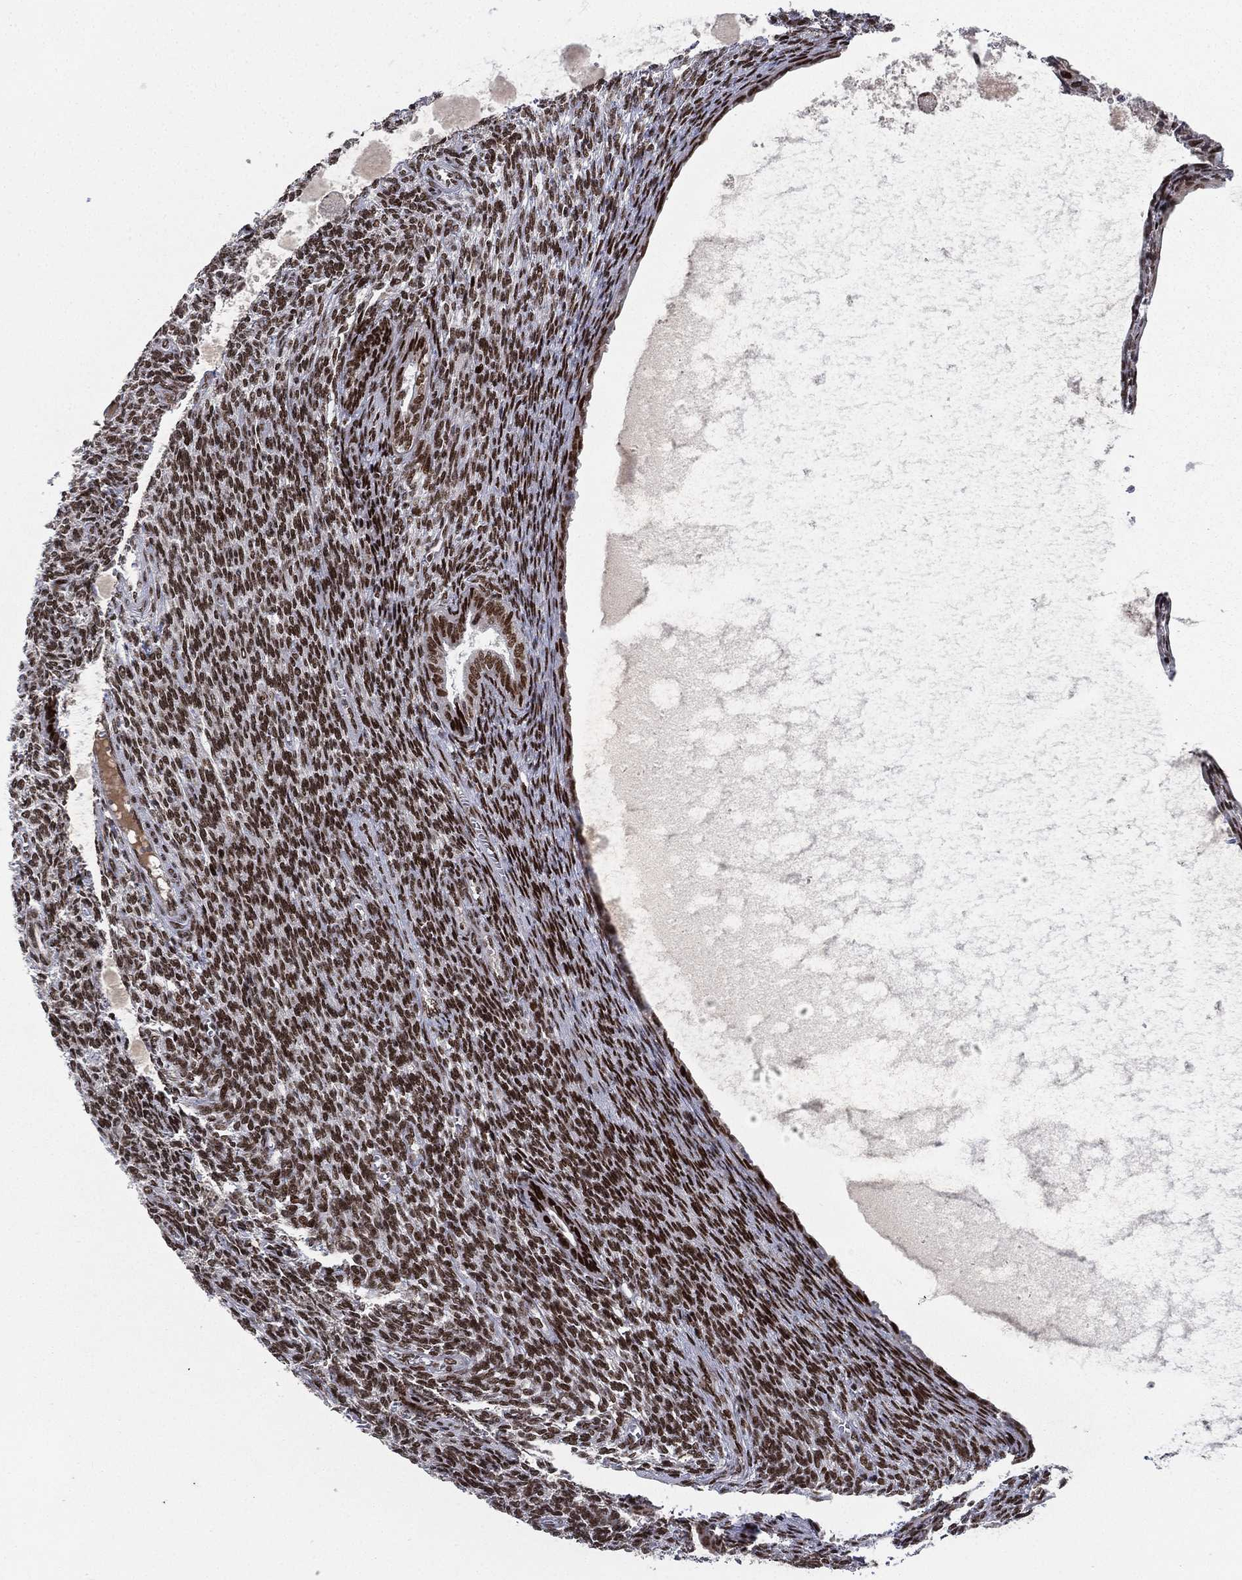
{"staining": {"intensity": "strong", "quantity": ">75%", "location": "nuclear"}, "tissue": "endometrial cancer", "cell_type": "Tumor cells", "image_type": "cancer", "snomed": [{"axis": "morphology", "description": "Adenocarcinoma, NOS"}, {"axis": "topography", "description": "Endometrium"}], "caption": "A high amount of strong nuclear expression is present in approximately >75% of tumor cells in endometrial cancer tissue. Using DAB (3,3'-diaminobenzidine) (brown) and hematoxylin (blue) stains, captured at high magnification using brightfield microscopy.", "gene": "RTF1", "patient": {"sex": "female", "age": 86}}